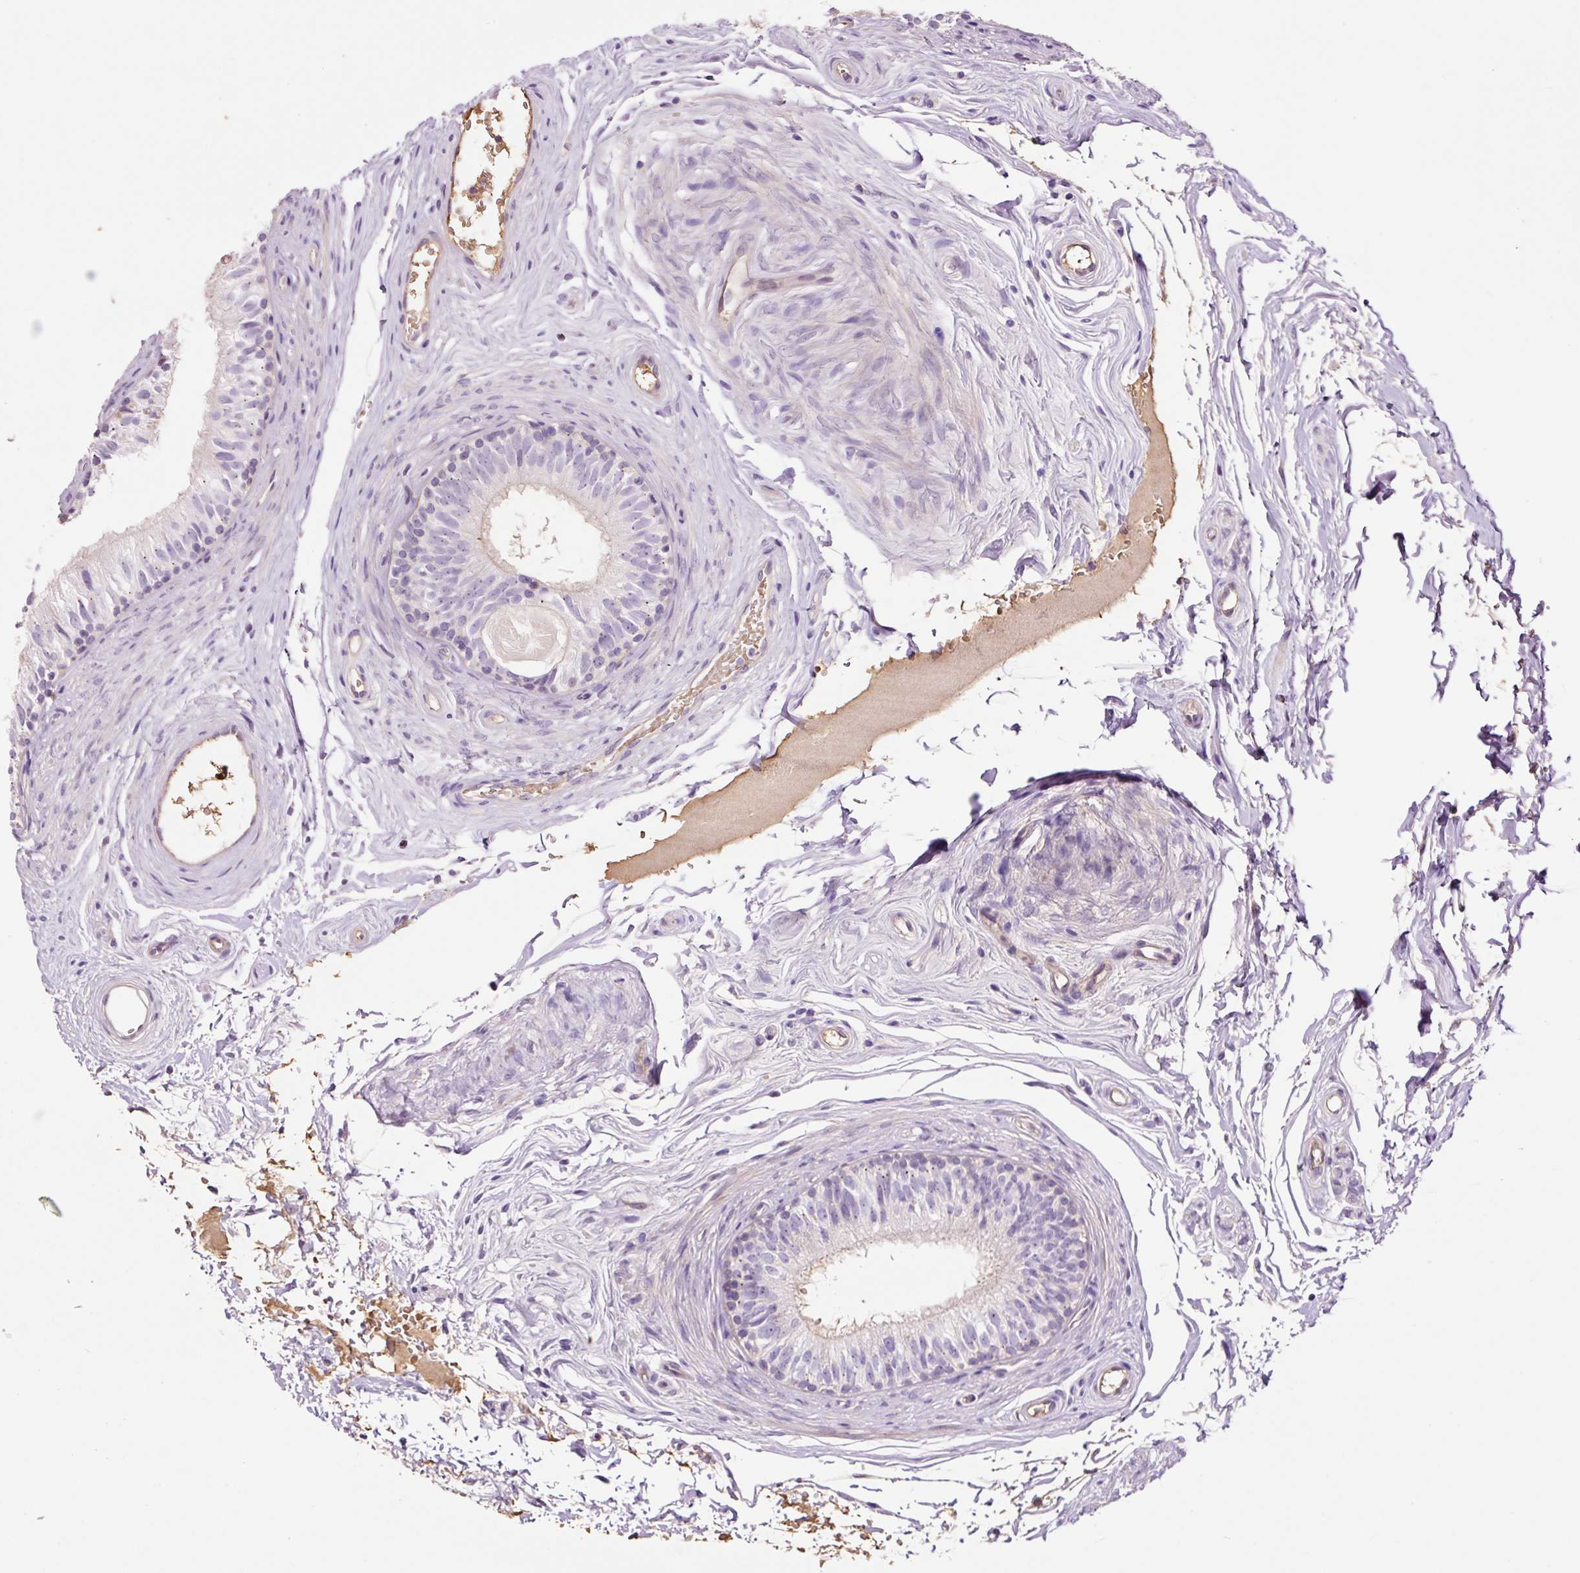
{"staining": {"intensity": "negative", "quantity": "none", "location": "none"}, "tissue": "epididymis", "cell_type": "Glandular cells", "image_type": "normal", "snomed": [{"axis": "morphology", "description": "Normal tissue, NOS"}, {"axis": "topography", "description": "Epididymis"}], "caption": "DAB (3,3'-diaminobenzidine) immunohistochemical staining of normal epididymis reveals no significant staining in glandular cells.", "gene": "TMEM235", "patient": {"sex": "male", "age": 45}}